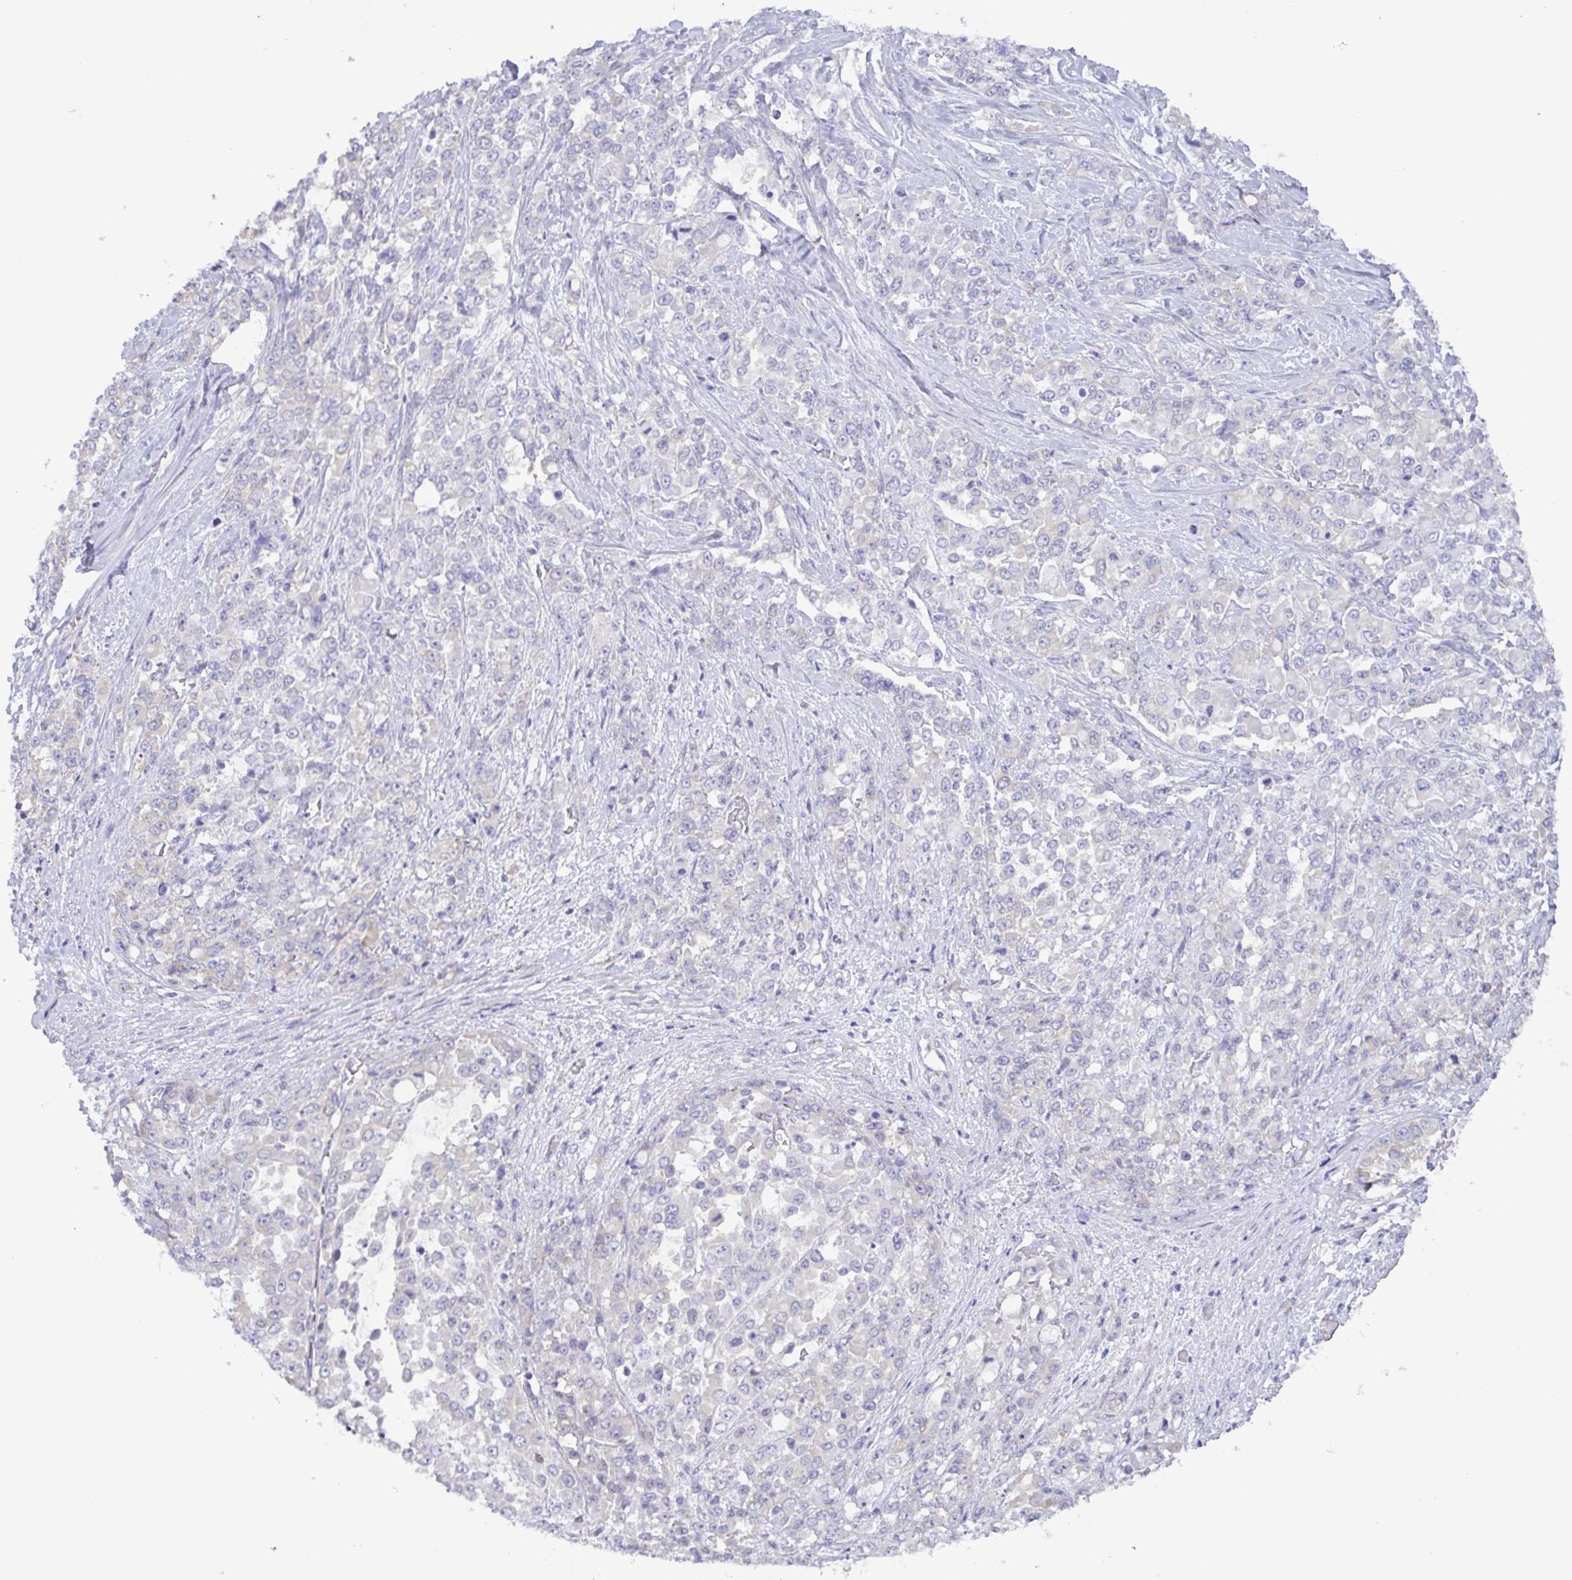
{"staining": {"intensity": "negative", "quantity": "none", "location": "none"}, "tissue": "stomach cancer", "cell_type": "Tumor cells", "image_type": "cancer", "snomed": [{"axis": "morphology", "description": "Adenocarcinoma, NOS"}, {"axis": "topography", "description": "Stomach"}], "caption": "Stomach cancer (adenocarcinoma) was stained to show a protein in brown. There is no significant expression in tumor cells. Brightfield microscopy of immunohistochemistry (IHC) stained with DAB (3,3'-diaminobenzidine) (brown) and hematoxylin (blue), captured at high magnification.", "gene": "TNNI3", "patient": {"sex": "female", "age": 76}}